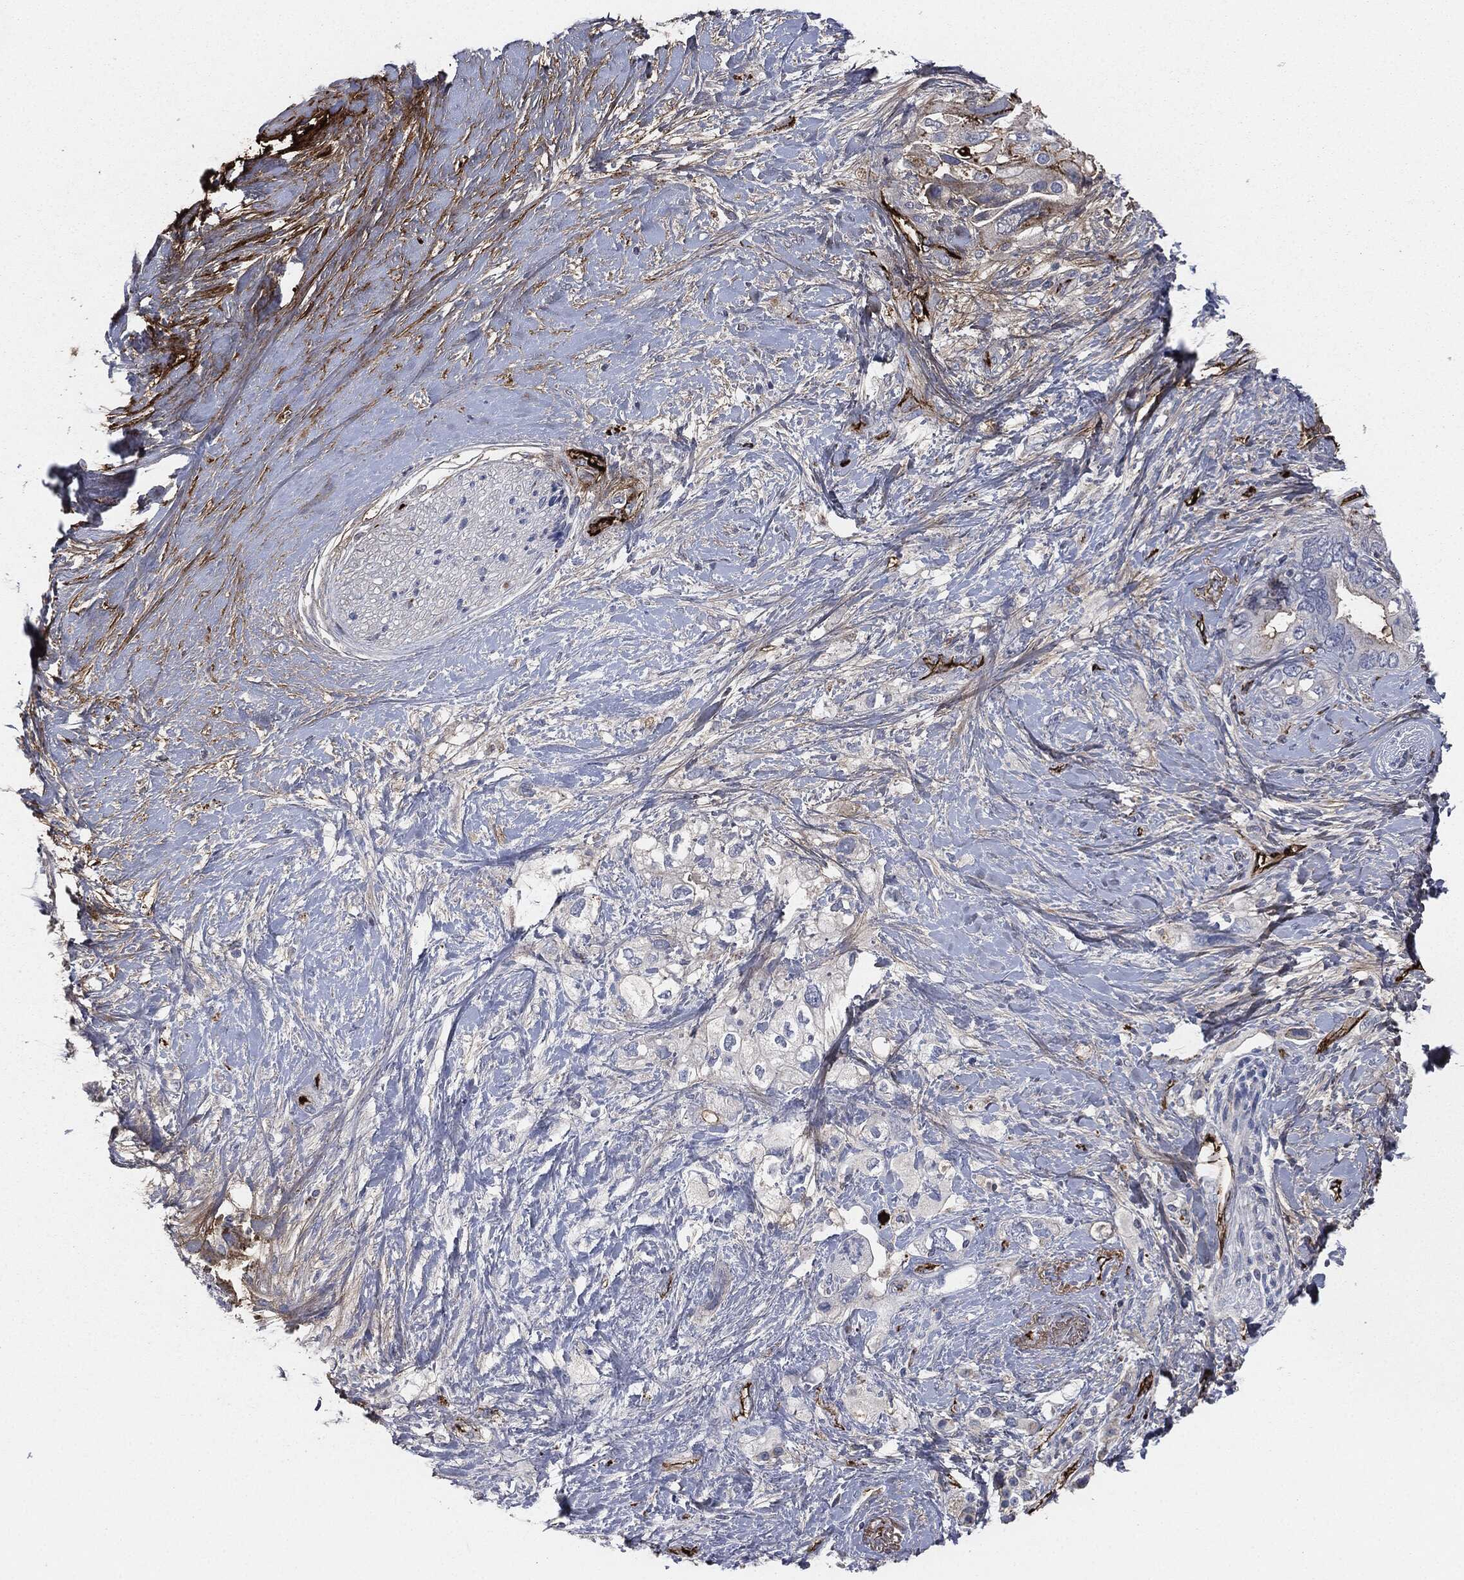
{"staining": {"intensity": "negative", "quantity": "none", "location": "none"}, "tissue": "pancreatic cancer", "cell_type": "Tumor cells", "image_type": "cancer", "snomed": [{"axis": "morphology", "description": "Adenocarcinoma, NOS"}, {"axis": "topography", "description": "Pancreas"}], "caption": "This micrograph is of pancreatic adenocarcinoma stained with immunohistochemistry to label a protein in brown with the nuclei are counter-stained blue. There is no expression in tumor cells.", "gene": "APOB", "patient": {"sex": "female", "age": 56}}